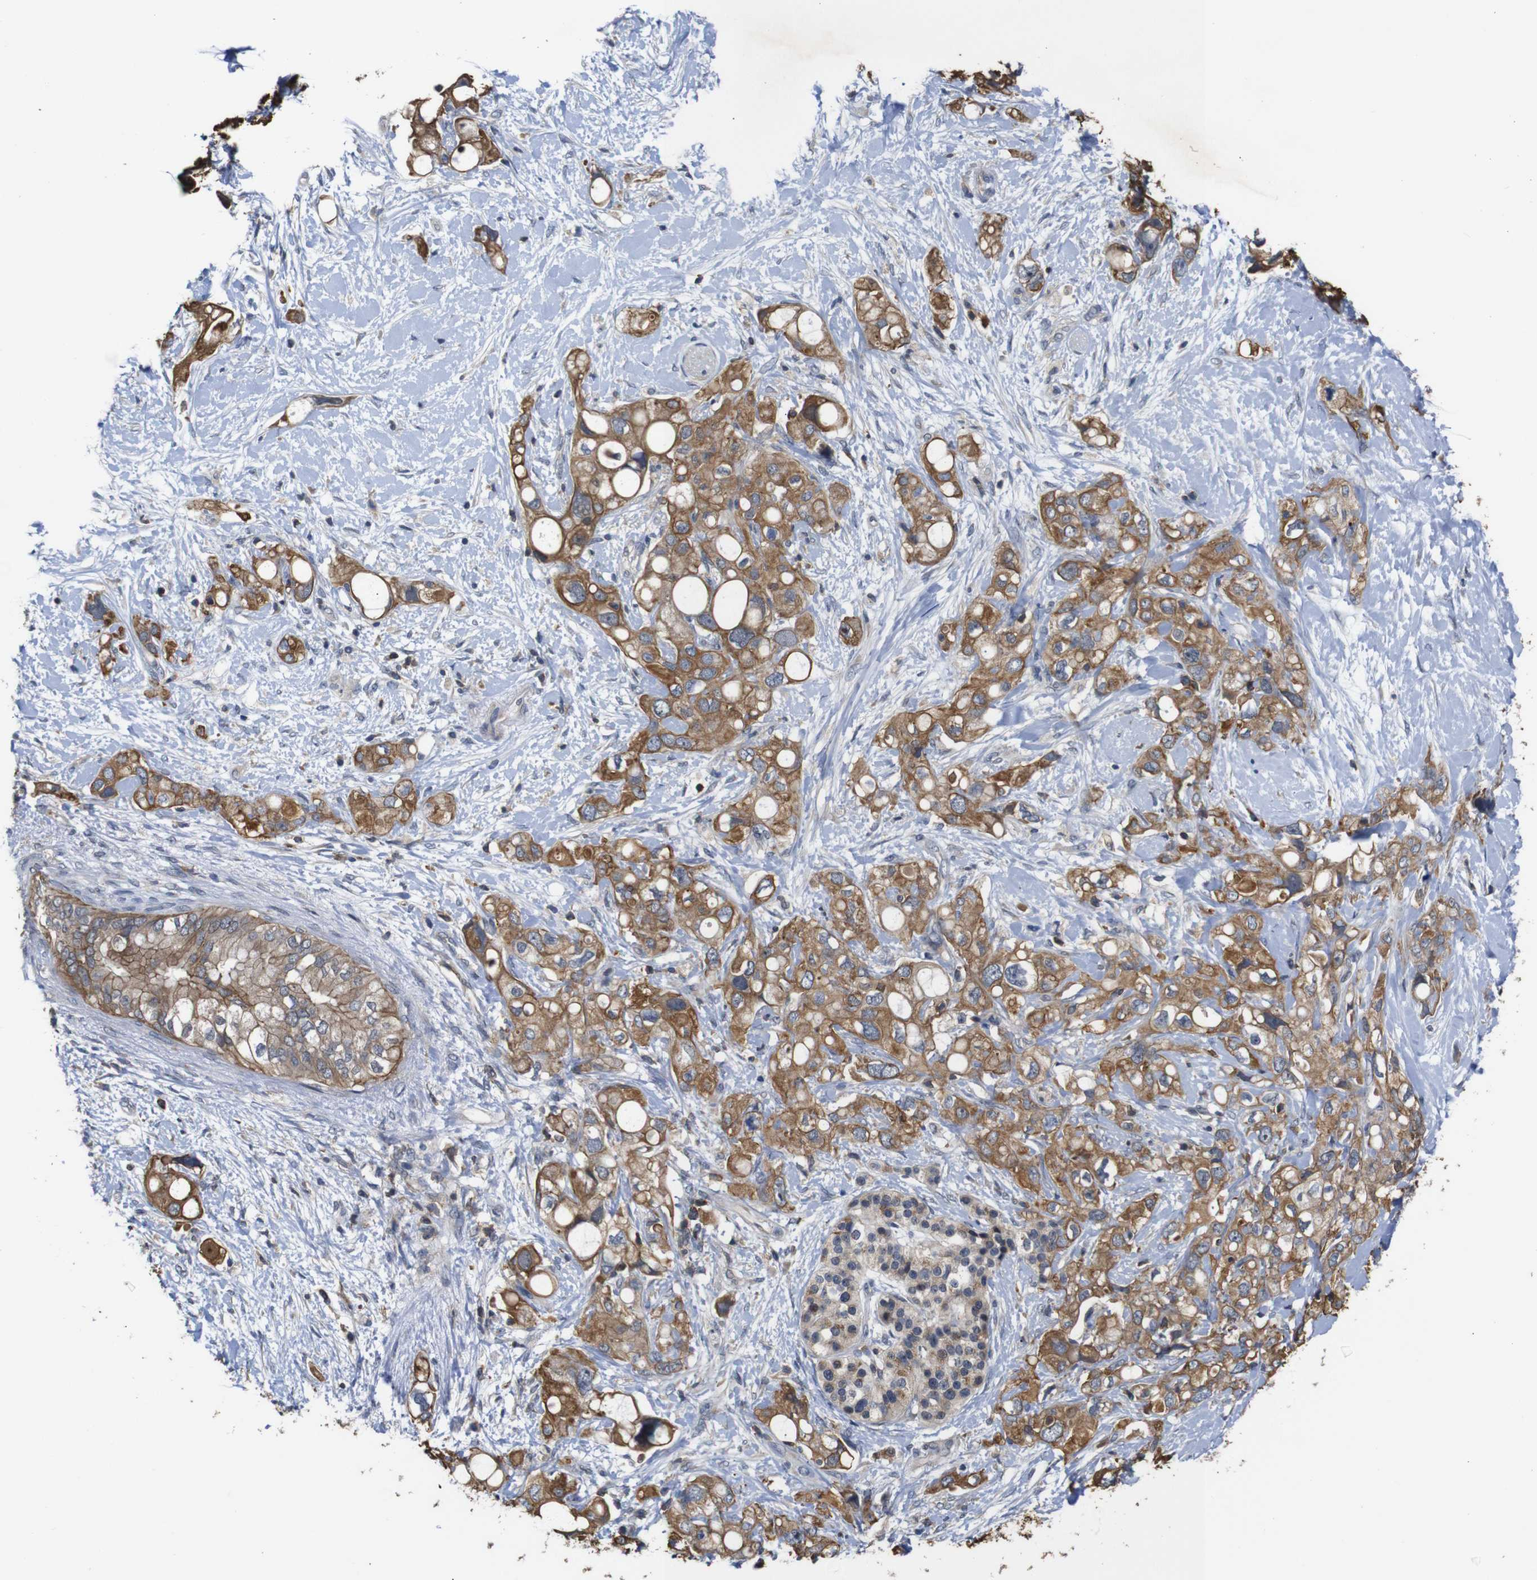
{"staining": {"intensity": "moderate", "quantity": ">75%", "location": "cytoplasmic/membranous"}, "tissue": "pancreatic cancer", "cell_type": "Tumor cells", "image_type": "cancer", "snomed": [{"axis": "morphology", "description": "Adenocarcinoma, NOS"}, {"axis": "topography", "description": "Pancreas"}], "caption": "Immunohistochemistry (IHC) image of human pancreatic adenocarcinoma stained for a protein (brown), which shows medium levels of moderate cytoplasmic/membranous positivity in about >75% of tumor cells.", "gene": "BRWD3", "patient": {"sex": "female", "age": 56}}